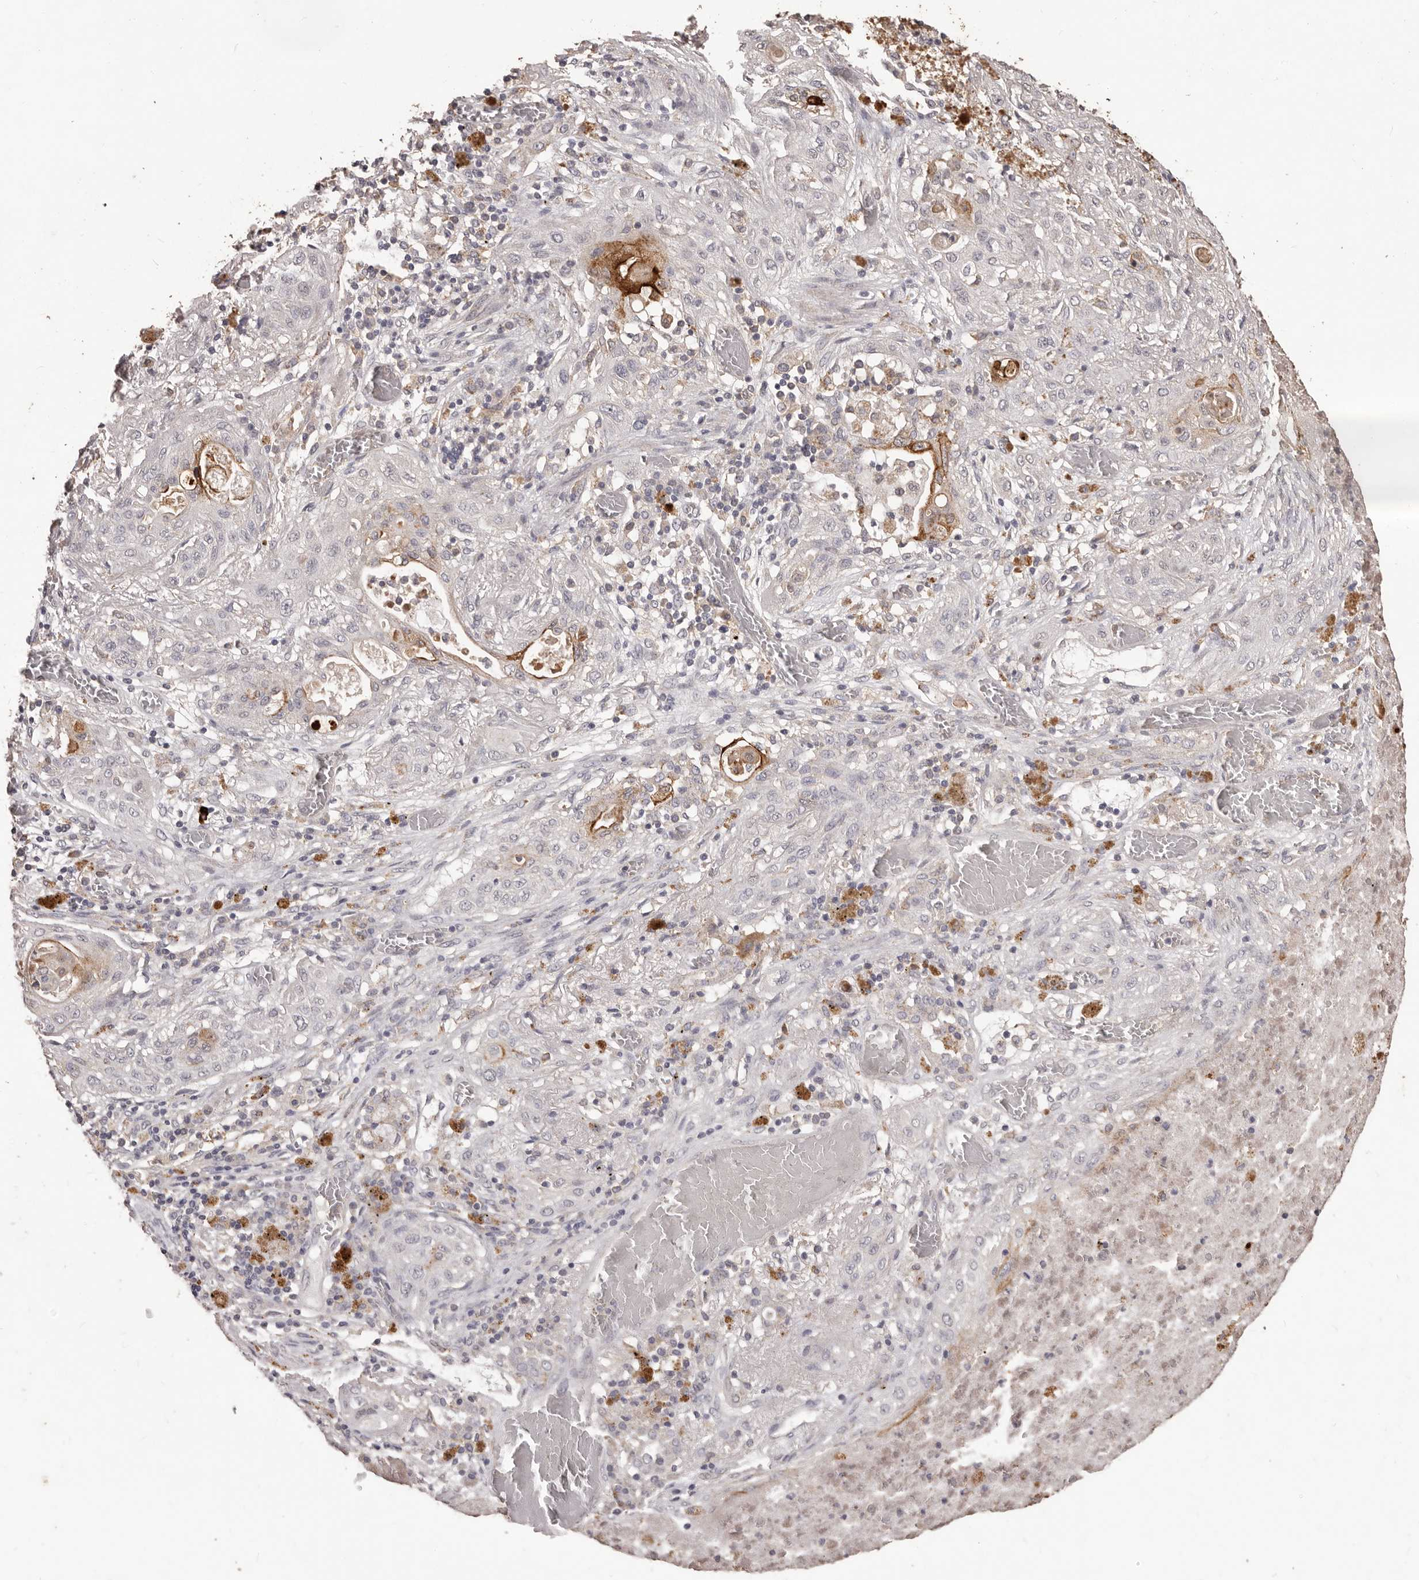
{"staining": {"intensity": "negative", "quantity": "none", "location": "none"}, "tissue": "lung cancer", "cell_type": "Tumor cells", "image_type": "cancer", "snomed": [{"axis": "morphology", "description": "Squamous cell carcinoma, NOS"}, {"axis": "topography", "description": "Lung"}], "caption": "Tumor cells are negative for protein expression in human squamous cell carcinoma (lung). (DAB immunohistochemistry (IHC) visualized using brightfield microscopy, high magnification).", "gene": "PRSS27", "patient": {"sex": "female", "age": 47}}